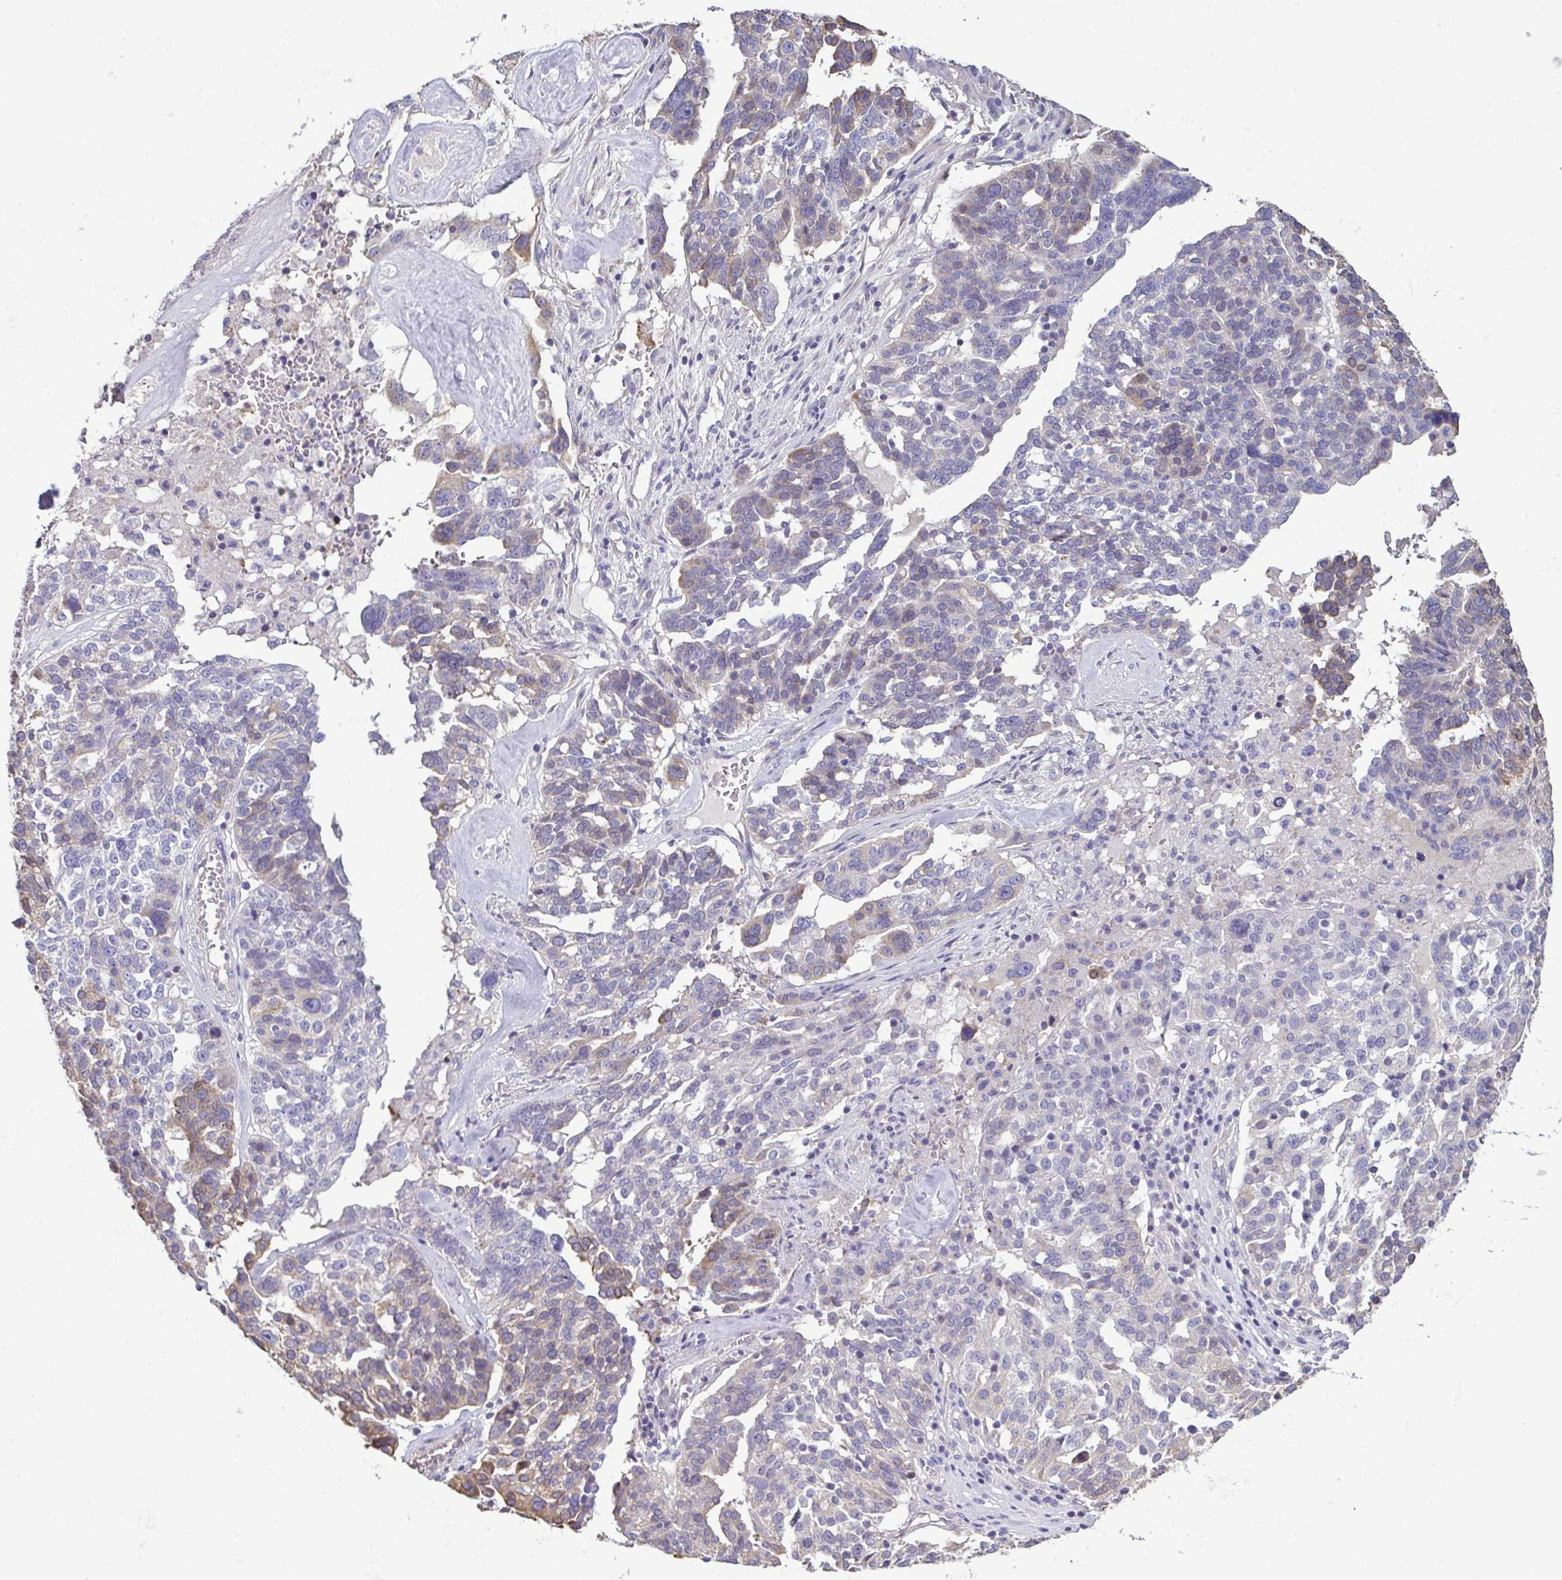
{"staining": {"intensity": "weak", "quantity": "<25%", "location": "cytoplasmic/membranous"}, "tissue": "ovarian cancer", "cell_type": "Tumor cells", "image_type": "cancer", "snomed": [{"axis": "morphology", "description": "Cystadenocarcinoma, serous, NOS"}, {"axis": "topography", "description": "Ovary"}], "caption": "Tumor cells are negative for protein expression in human ovarian serous cystadenocarcinoma.", "gene": "MYL10", "patient": {"sex": "female", "age": 59}}